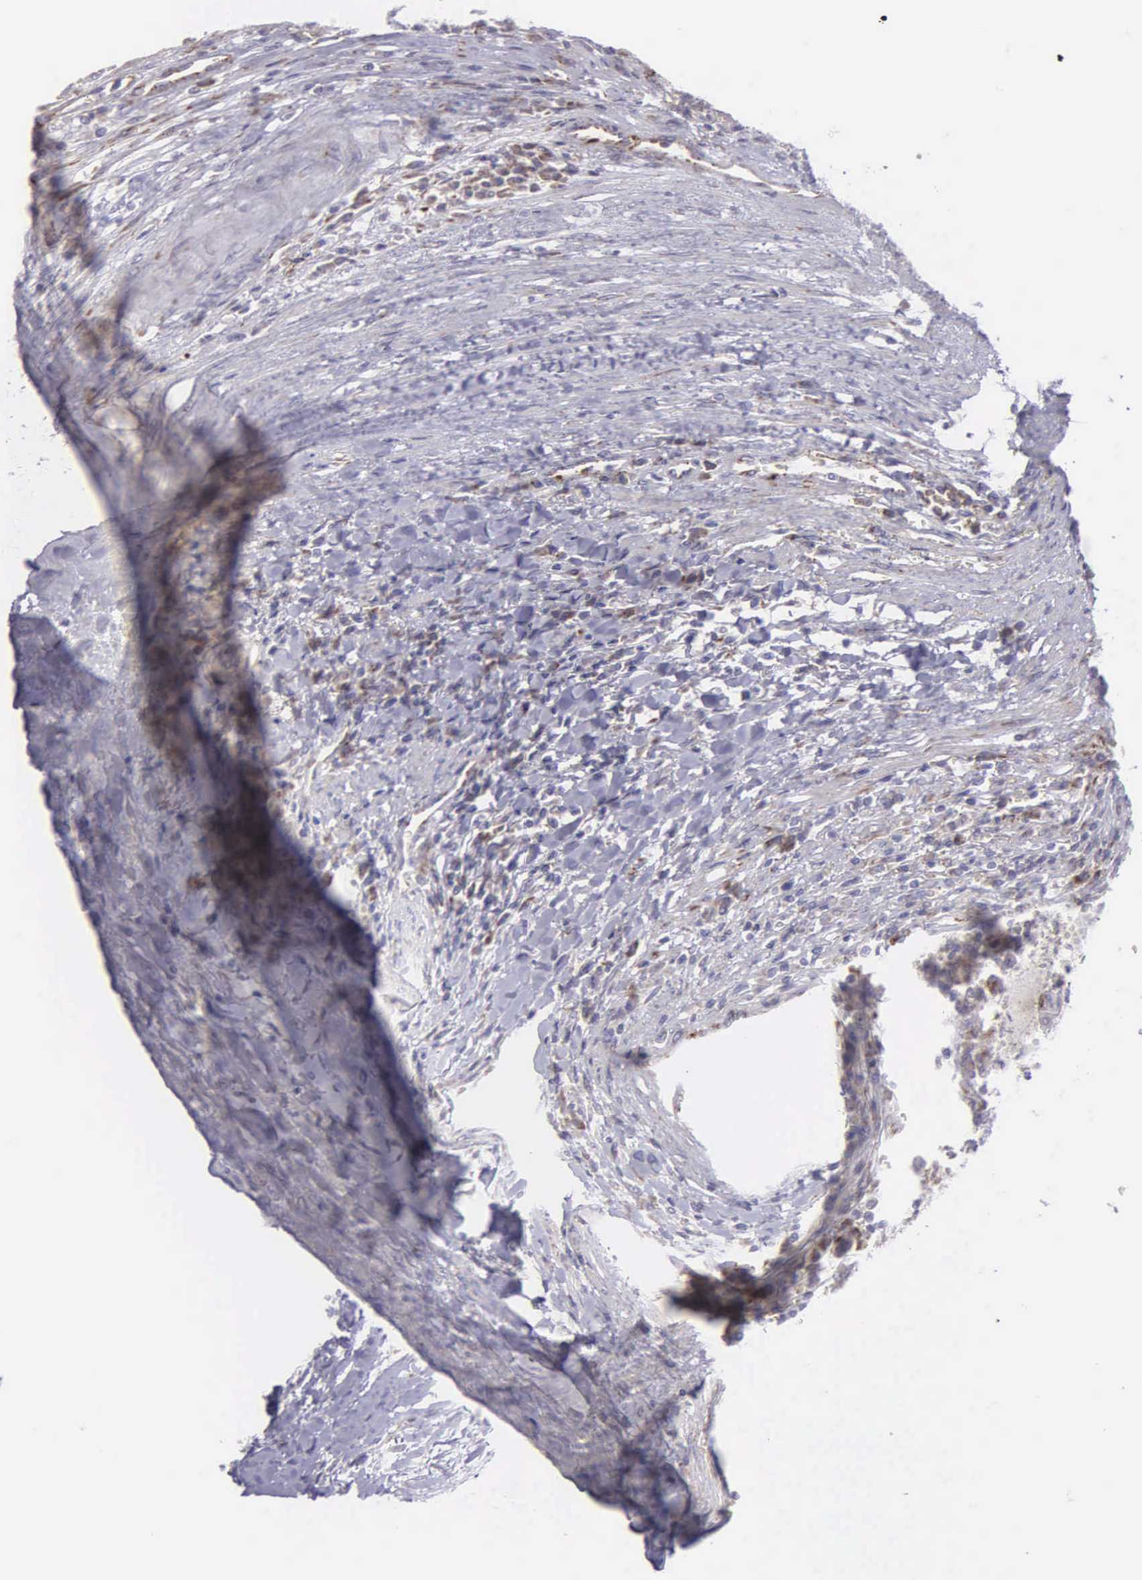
{"staining": {"intensity": "weak", "quantity": "25%-75%", "location": "cytoplasmic/membranous"}, "tissue": "renal cancer", "cell_type": "Tumor cells", "image_type": "cancer", "snomed": [{"axis": "morphology", "description": "Normal tissue, NOS"}, {"axis": "morphology", "description": "Adenocarcinoma, NOS"}, {"axis": "topography", "description": "Kidney"}], "caption": "Immunohistochemical staining of renal cancer (adenocarcinoma) reveals low levels of weak cytoplasmic/membranous positivity in approximately 25%-75% of tumor cells. The protein of interest is stained brown, and the nuclei are stained in blue (DAB (3,3'-diaminobenzidine) IHC with brightfield microscopy, high magnification).", "gene": "SYNJ2BP", "patient": {"sex": "male", "age": 71}}